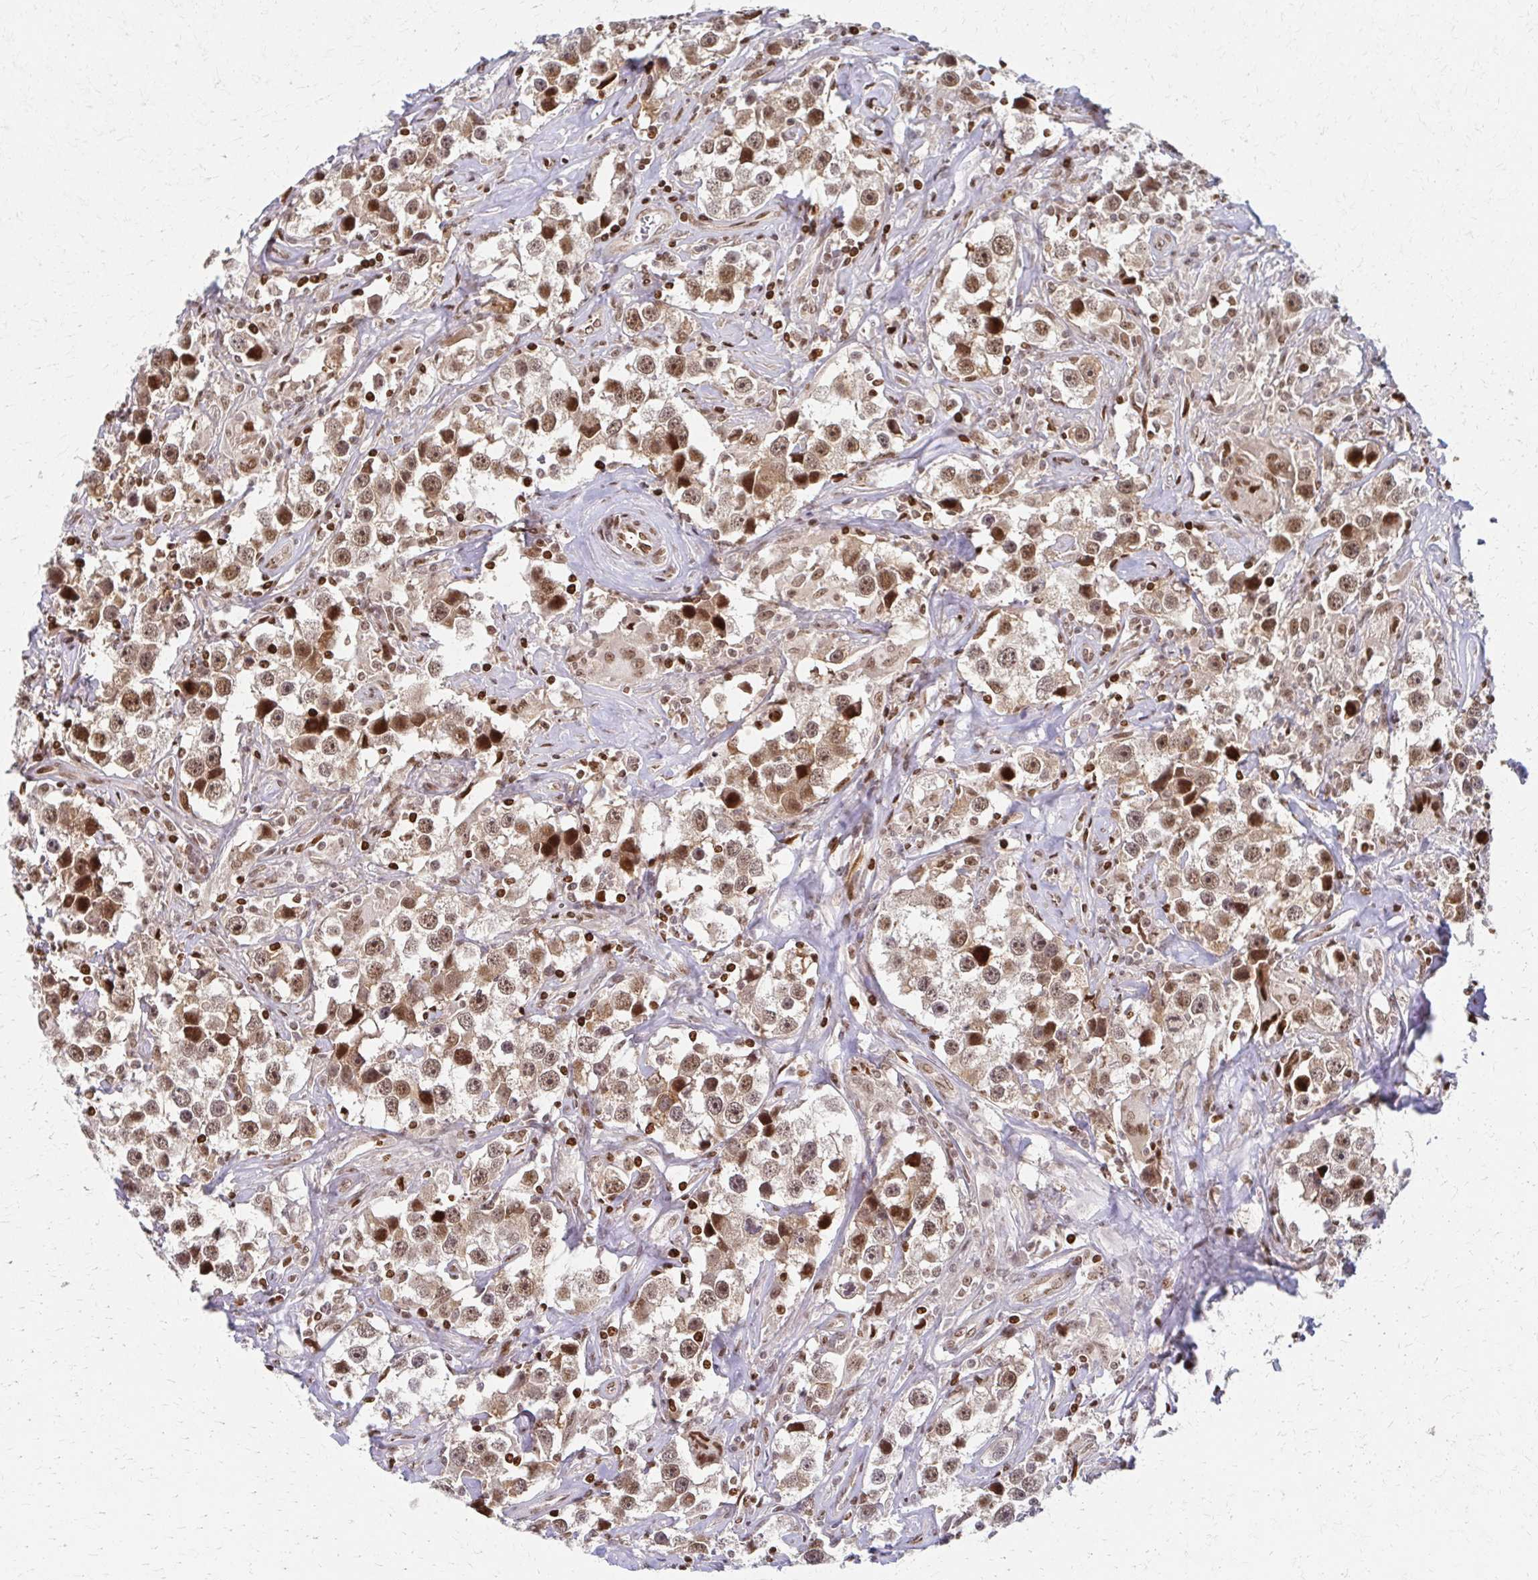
{"staining": {"intensity": "moderate", "quantity": ">75%", "location": "nuclear"}, "tissue": "testis cancer", "cell_type": "Tumor cells", "image_type": "cancer", "snomed": [{"axis": "morphology", "description": "Seminoma, NOS"}, {"axis": "topography", "description": "Testis"}], "caption": "Protein expression analysis of human testis seminoma reveals moderate nuclear positivity in about >75% of tumor cells. (DAB (3,3'-diaminobenzidine) IHC with brightfield microscopy, high magnification).", "gene": "PSMD7", "patient": {"sex": "male", "age": 49}}